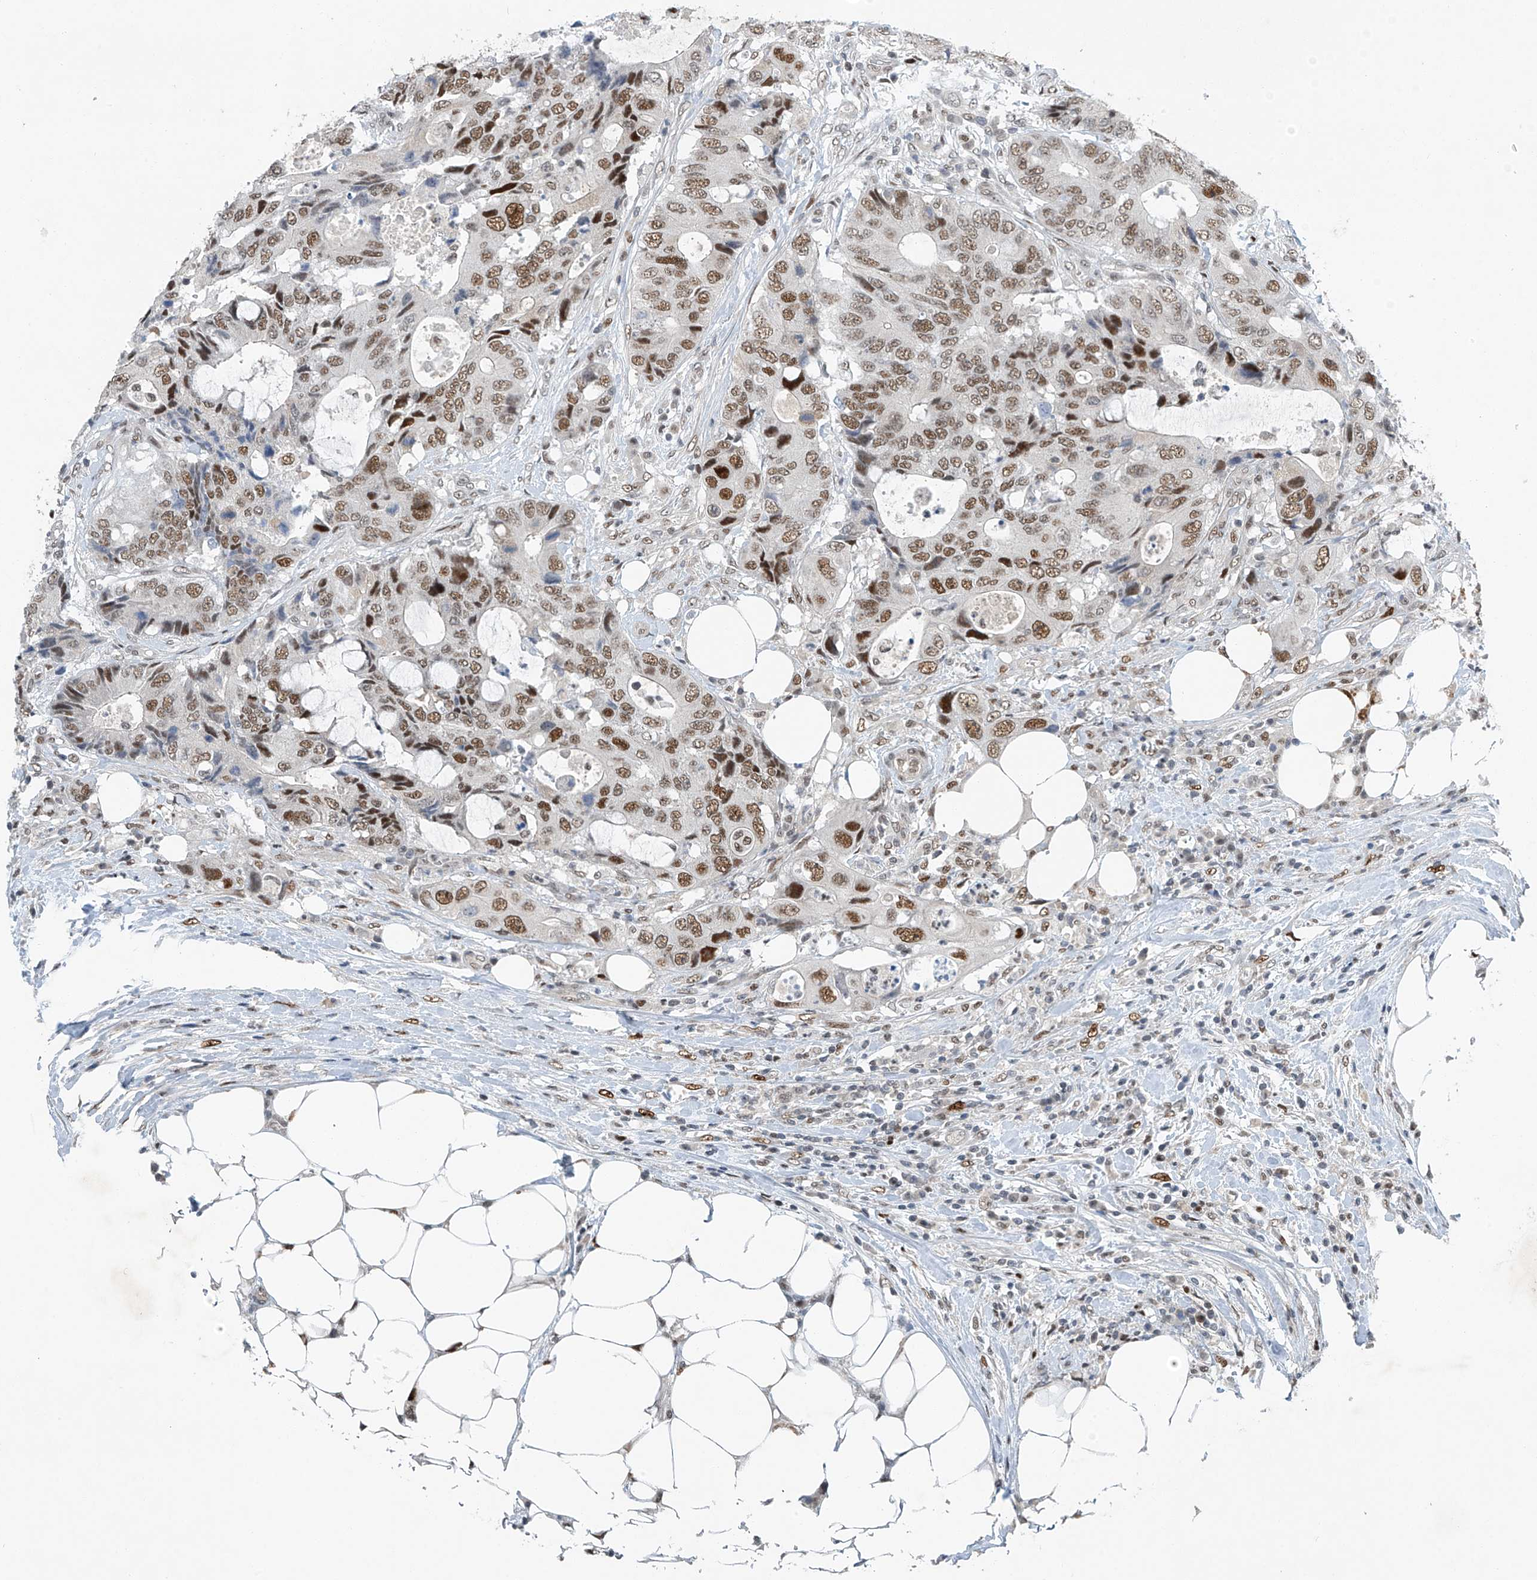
{"staining": {"intensity": "moderate", "quantity": ">75%", "location": "nuclear"}, "tissue": "colorectal cancer", "cell_type": "Tumor cells", "image_type": "cancer", "snomed": [{"axis": "morphology", "description": "Adenocarcinoma, NOS"}, {"axis": "topography", "description": "Colon"}], "caption": "A brown stain labels moderate nuclear positivity of a protein in human colorectal cancer (adenocarcinoma) tumor cells.", "gene": "TAF8", "patient": {"sex": "male", "age": 71}}